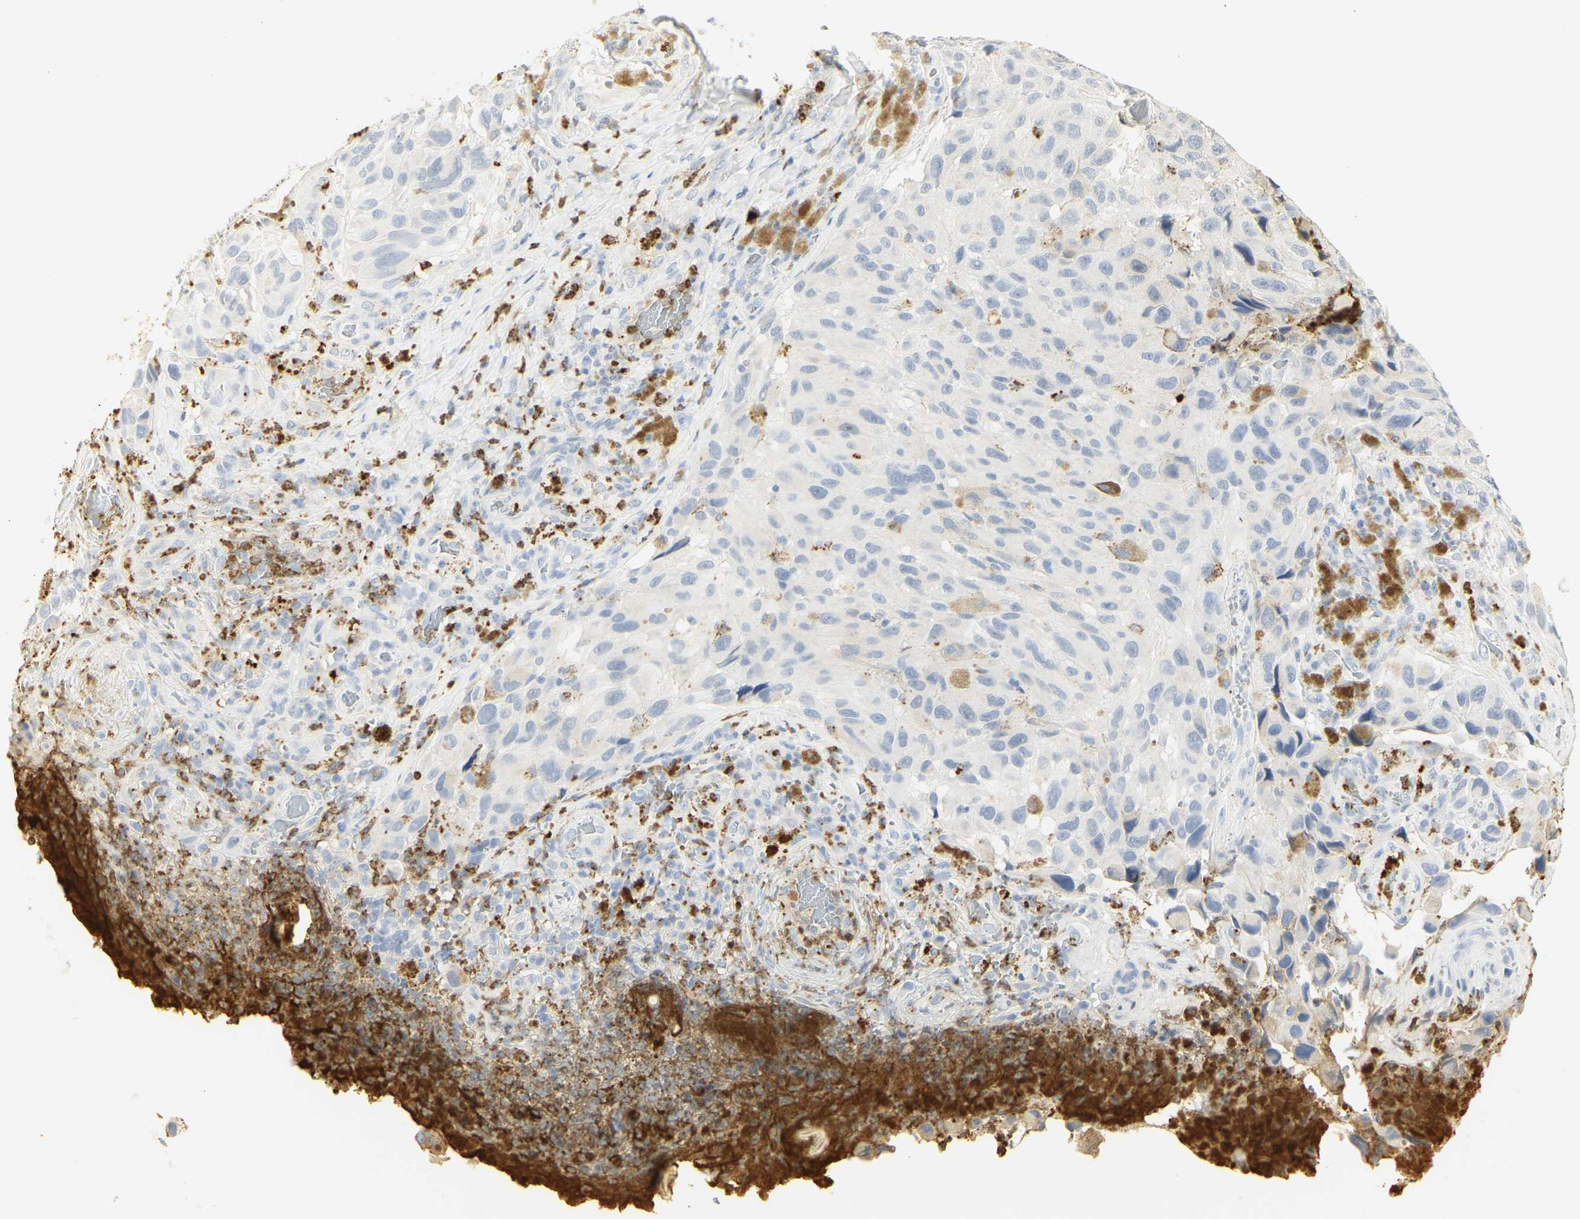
{"staining": {"intensity": "negative", "quantity": "none", "location": "none"}, "tissue": "melanoma", "cell_type": "Tumor cells", "image_type": "cancer", "snomed": [{"axis": "morphology", "description": "Malignant melanoma, NOS"}, {"axis": "topography", "description": "Skin"}], "caption": "DAB (3,3'-diaminobenzidine) immunohistochemical staining of human malignant melanoma reveals no significant staining in tumor cells. Brightfield microscopy of immunohistochemistry stained with DAB (3,3'-diaminobenzidine) (brown) and hematoxylin (blue), captured at high magnification.", "gene": "MPO", "patient": {"sex": "female", "age": 73}}